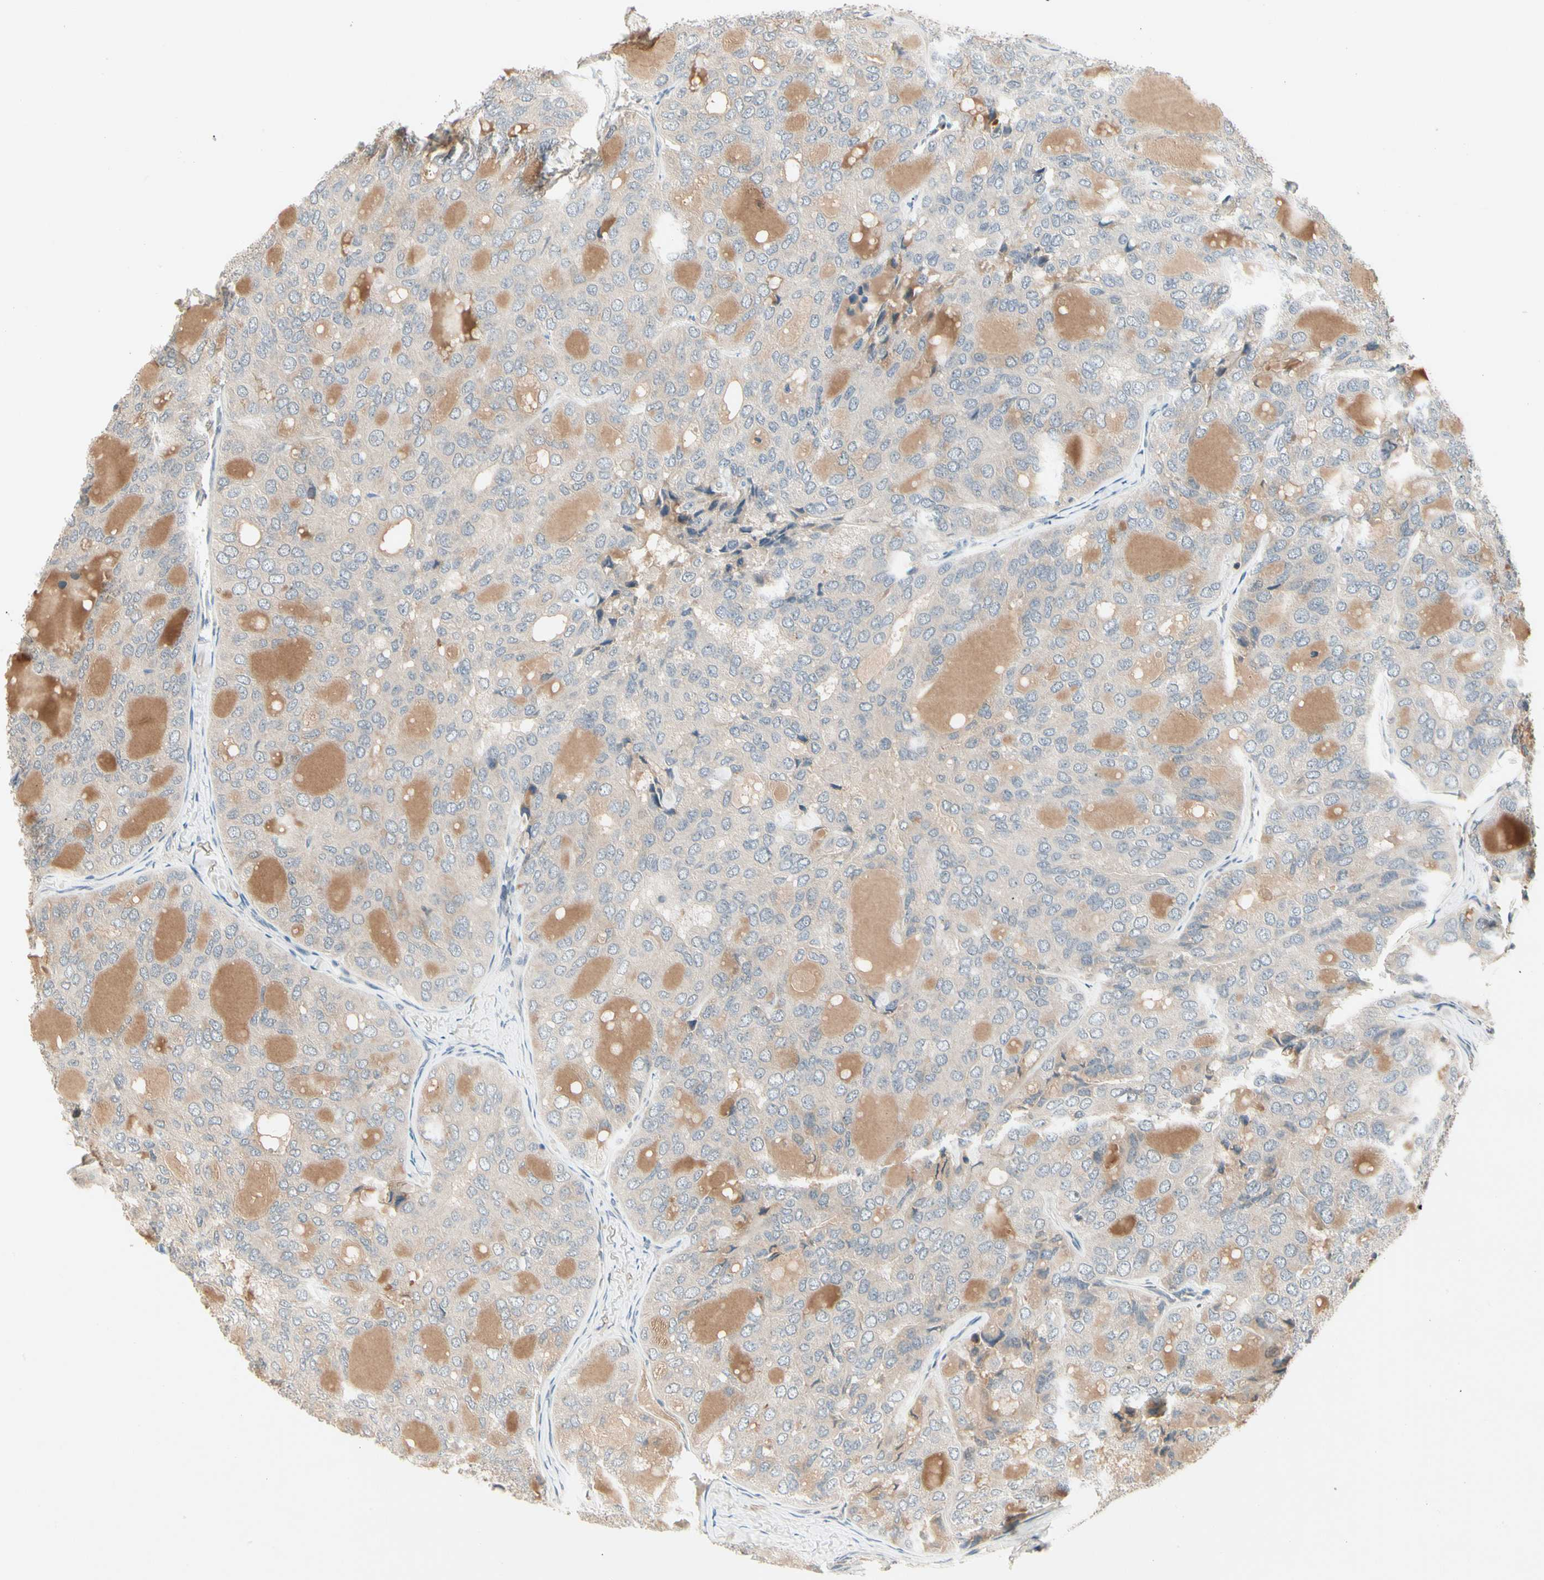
{"staining": {"intensity": "weak", "quantity": ">75%", "location": "cytoplasmic/membranous"}, "tissue": "thyroid cancer", "cell_type": "Tumor cells", "image_type": "cancer", "snomed": [{"axis": "morphology", "description": "Follicular adenoma carcinoma, NOS"}, {"axis": "topography", "description": "Thyroid gland"}], "caption": "Immunohistochemistry (IHC) image of thyroid follicular adenoma carcinoma stained for a protein (brown), which shows low levels of weak cytoplasmic/membranous staining in approximately >75% of tumor cells.", "gene": "CCL4", "patient": {"sex": "male", "age": 75}}